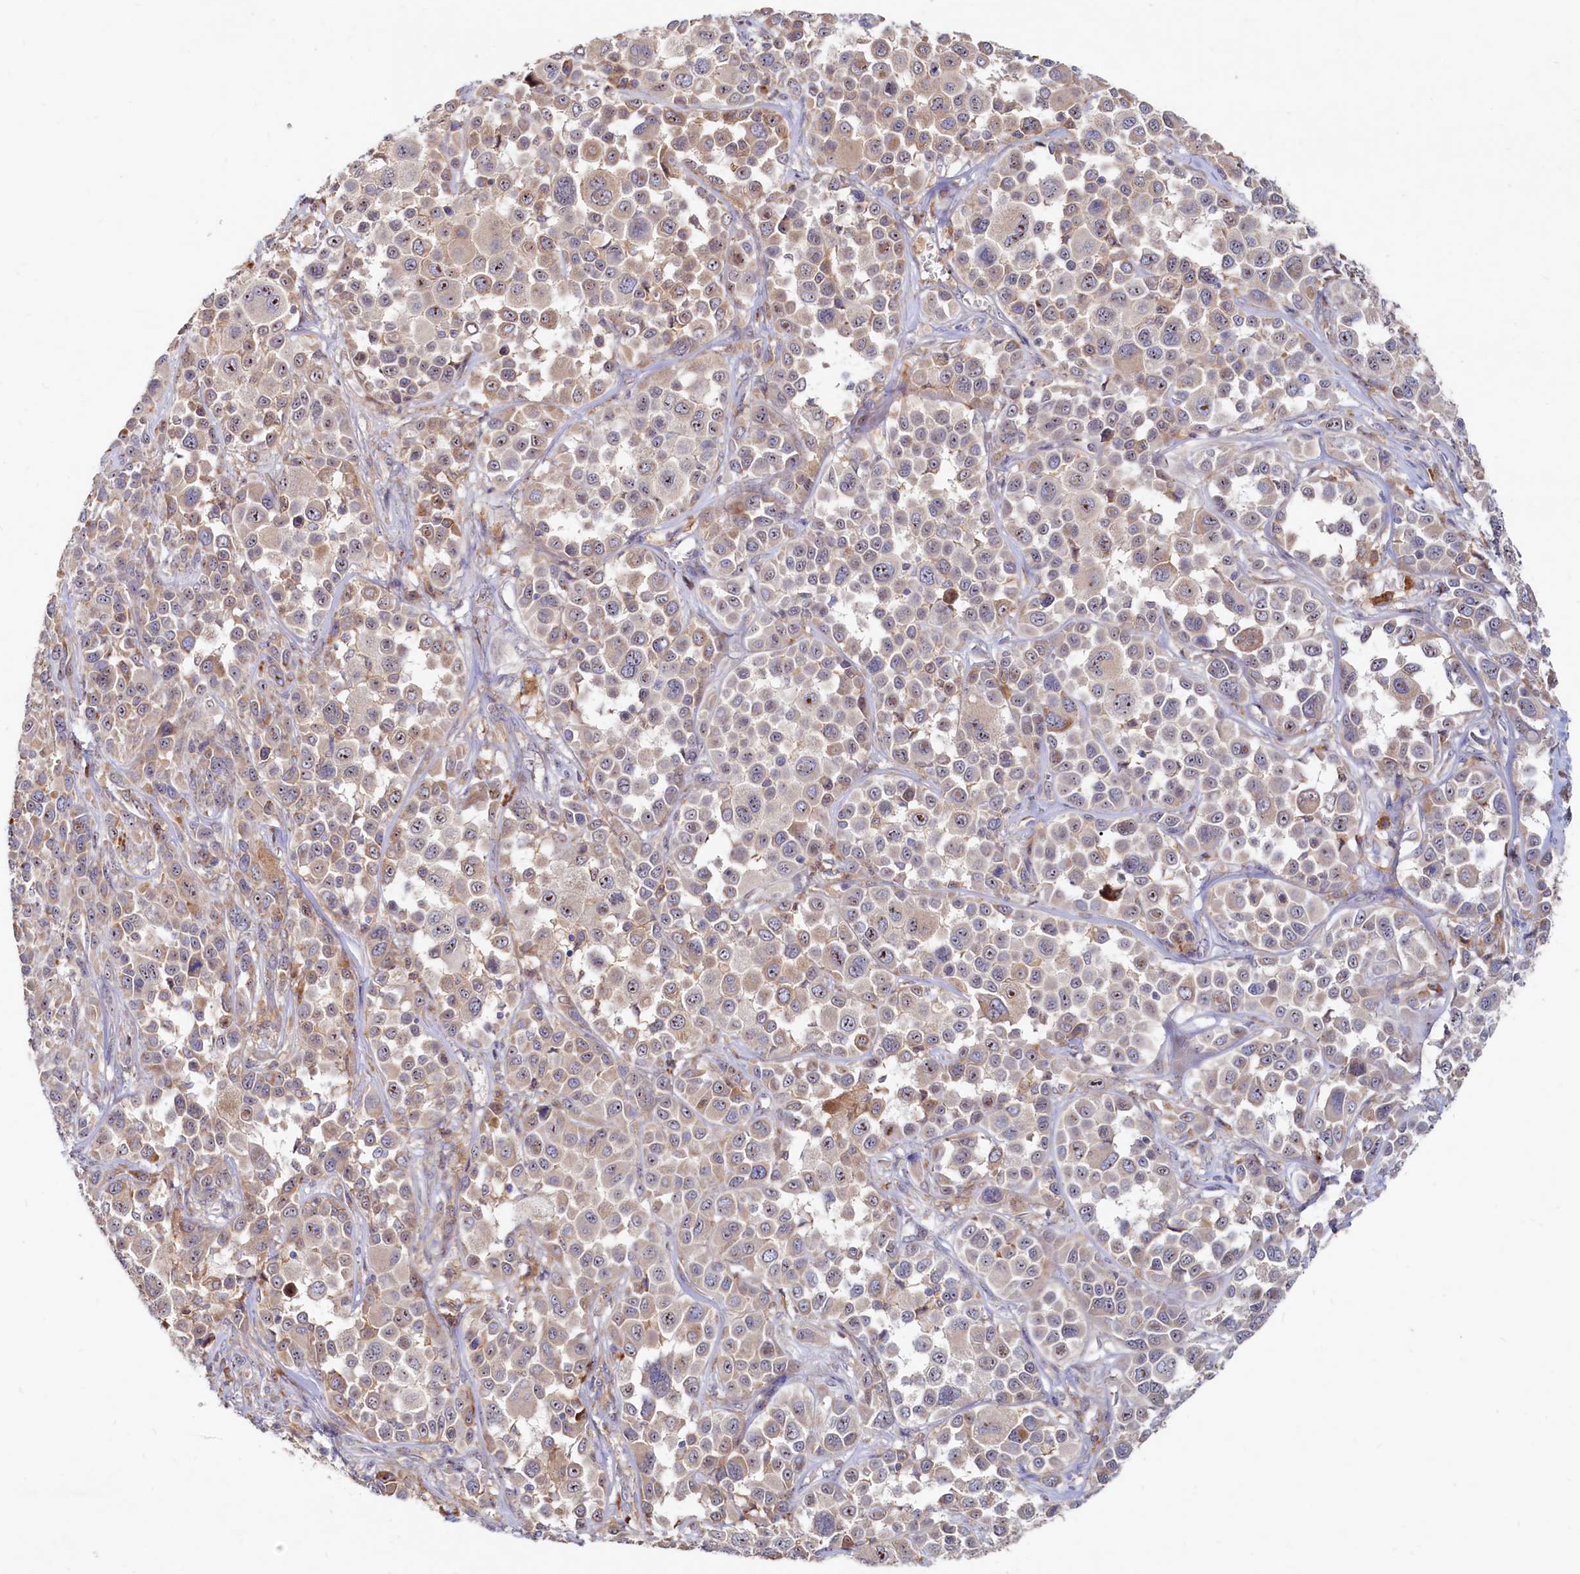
{"staining": {"intensity": "moderate", "quantity": "25%-75%", "location": "cytoplasmic/membranous,nuclear"}, "tissue": "melanoma", "cell_type": "Tumor cells", "image_type": "cancer", "snomed": [{"axis": "morphology", "description": "Malignant melanoma, NOS"}, {"axis": "topography", "description": "Skin of trunk"}], "caption": "Human melanoma stained with a protein marker reveals moderate staining in tumor cells.", "gene": "RGS7BP", "patient": {"sex": "male", "age": 71}}